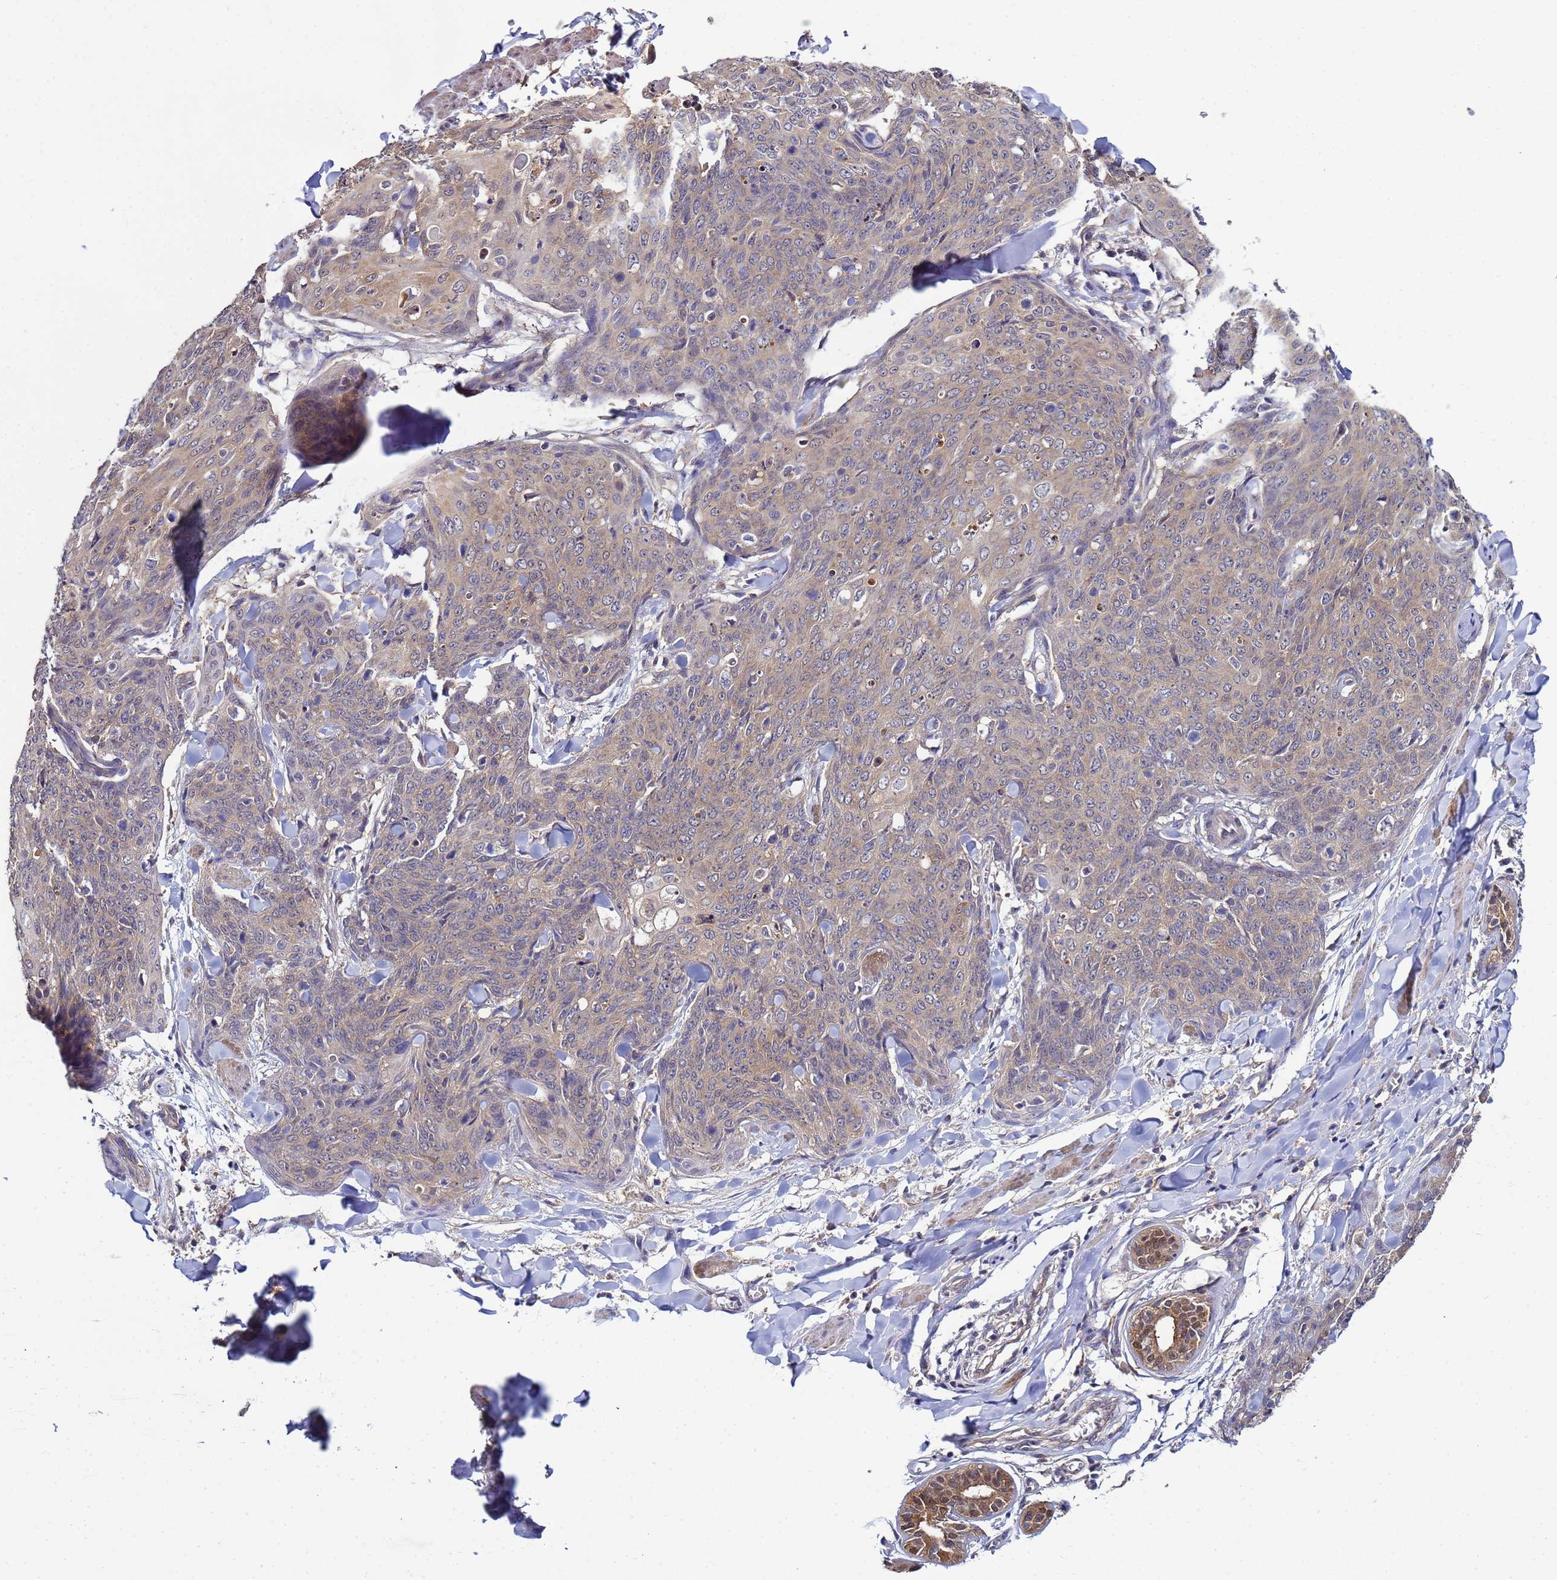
{"staining": {"intensity": "weak", "quantity": "<25%", "location": "cytoplasmic/membranous"}, "tissue": "skin cancer", "cell_type": "Tumor cells", "image_type": "cancer", "snomed": [{"axis": "morphology", "description": "Squamous cell carcinoma, NOS"}, {"axis": "topography", "description": "Skin"}, {"axis": "topography", "description": "Vulva"}], "caption": "High power microscopy micrograph of an immunohistochemistry (IHC) micrograph of squamous cell carcinoma (skin), revealing no significant staining in tumor cells.", "gene": "NAXE", "patient": {"sex": "female", "age": 85}}